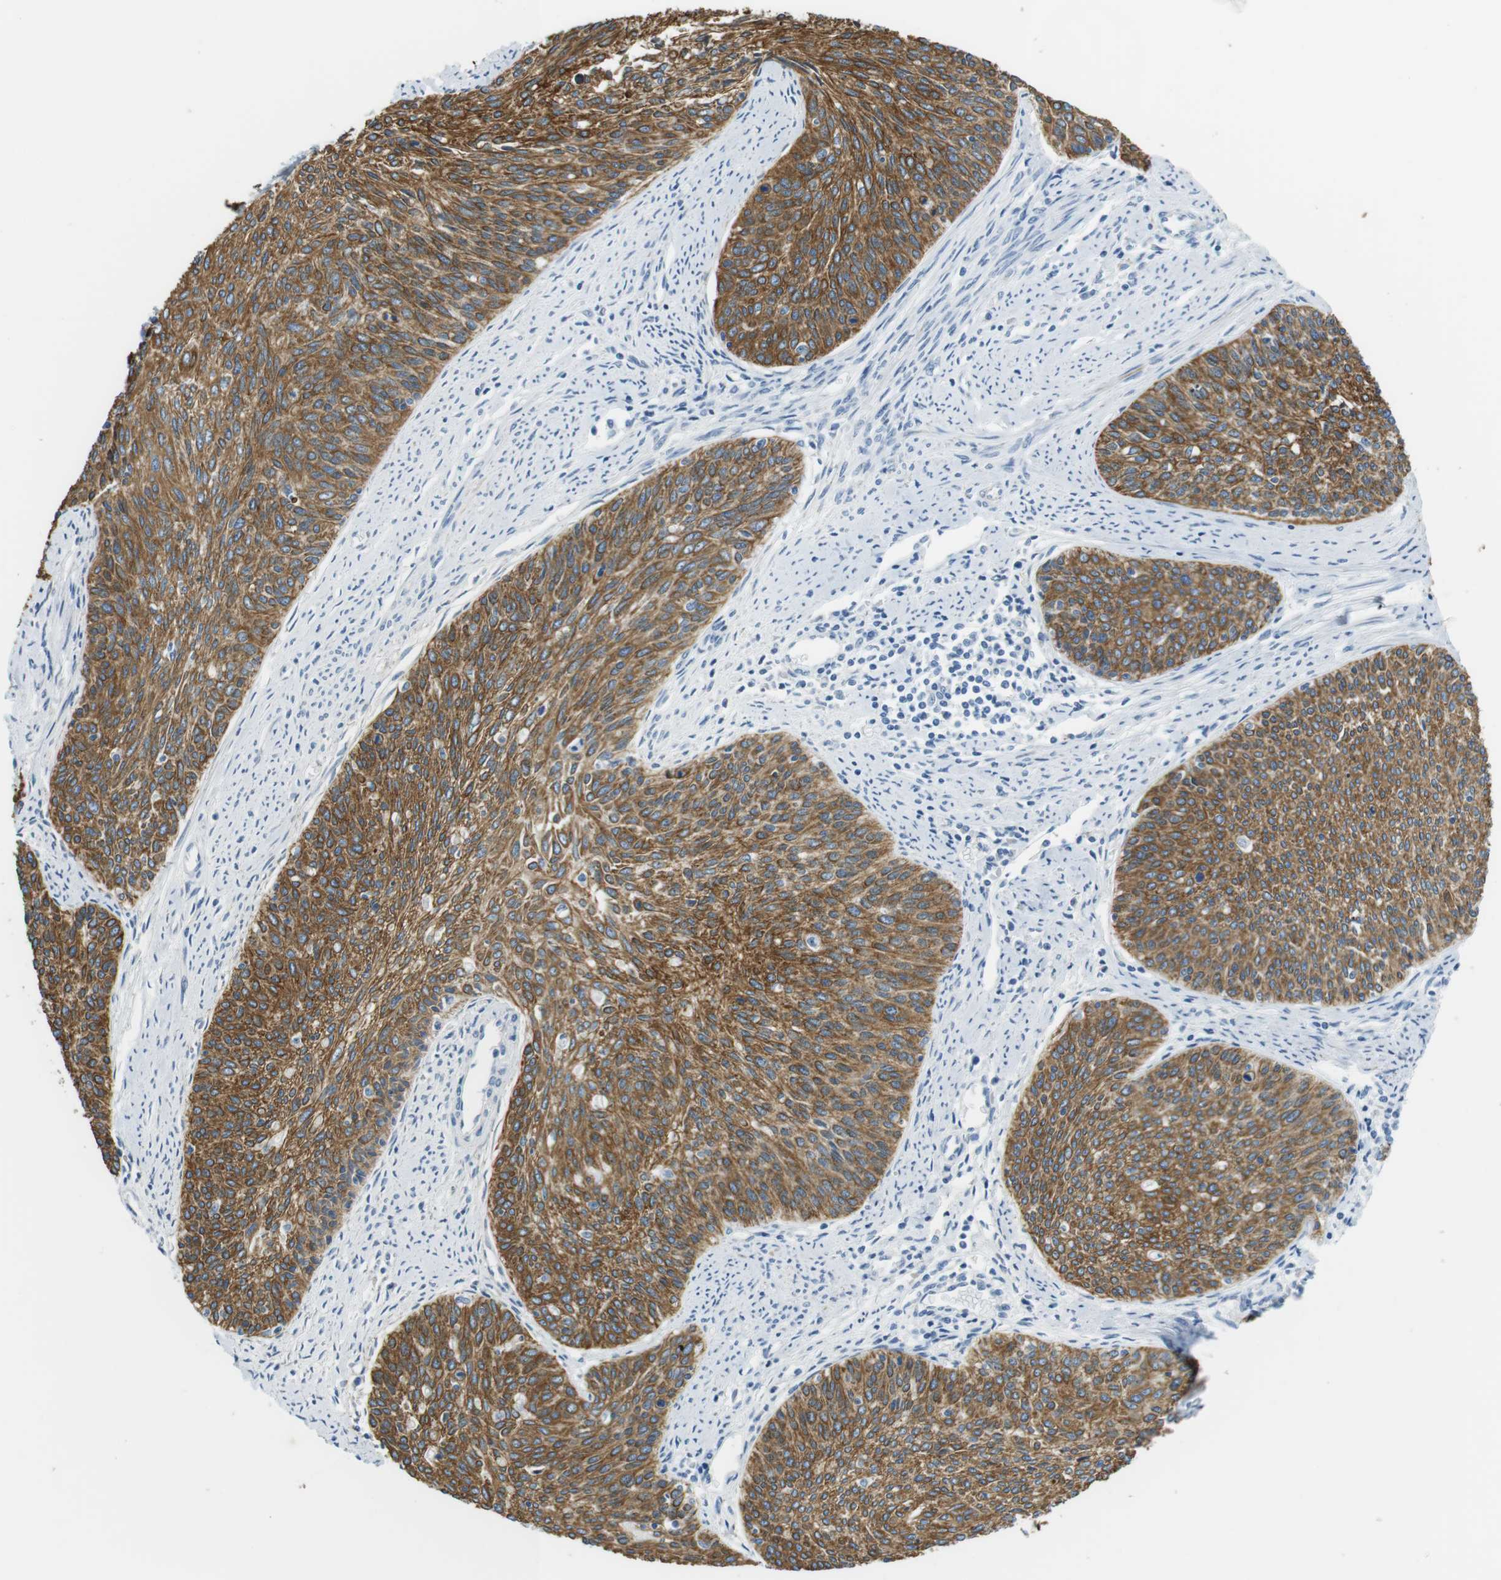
{"staining": {"intensity": "moderate", "quantity": ">75%", "location": "cytoplasmic/membranous"}, "tissue": "cervical cancer", "cell_type": "Tumor cells", "image_type": "cancer", "snomed": [{"axis": "morphology", "description": "Squamous cell carcinoma, NOS"}, {"axis": "topography", "description": "Cervix"}], "caption": "Protein positivity by IHC reveals moderate cytoplasmic/membranous positivity in about >75% of tumor cells in cervical squamous cell carcinoma.", "gene": "UNC5CL", "patient": {"sex": "female", "age": 55}}